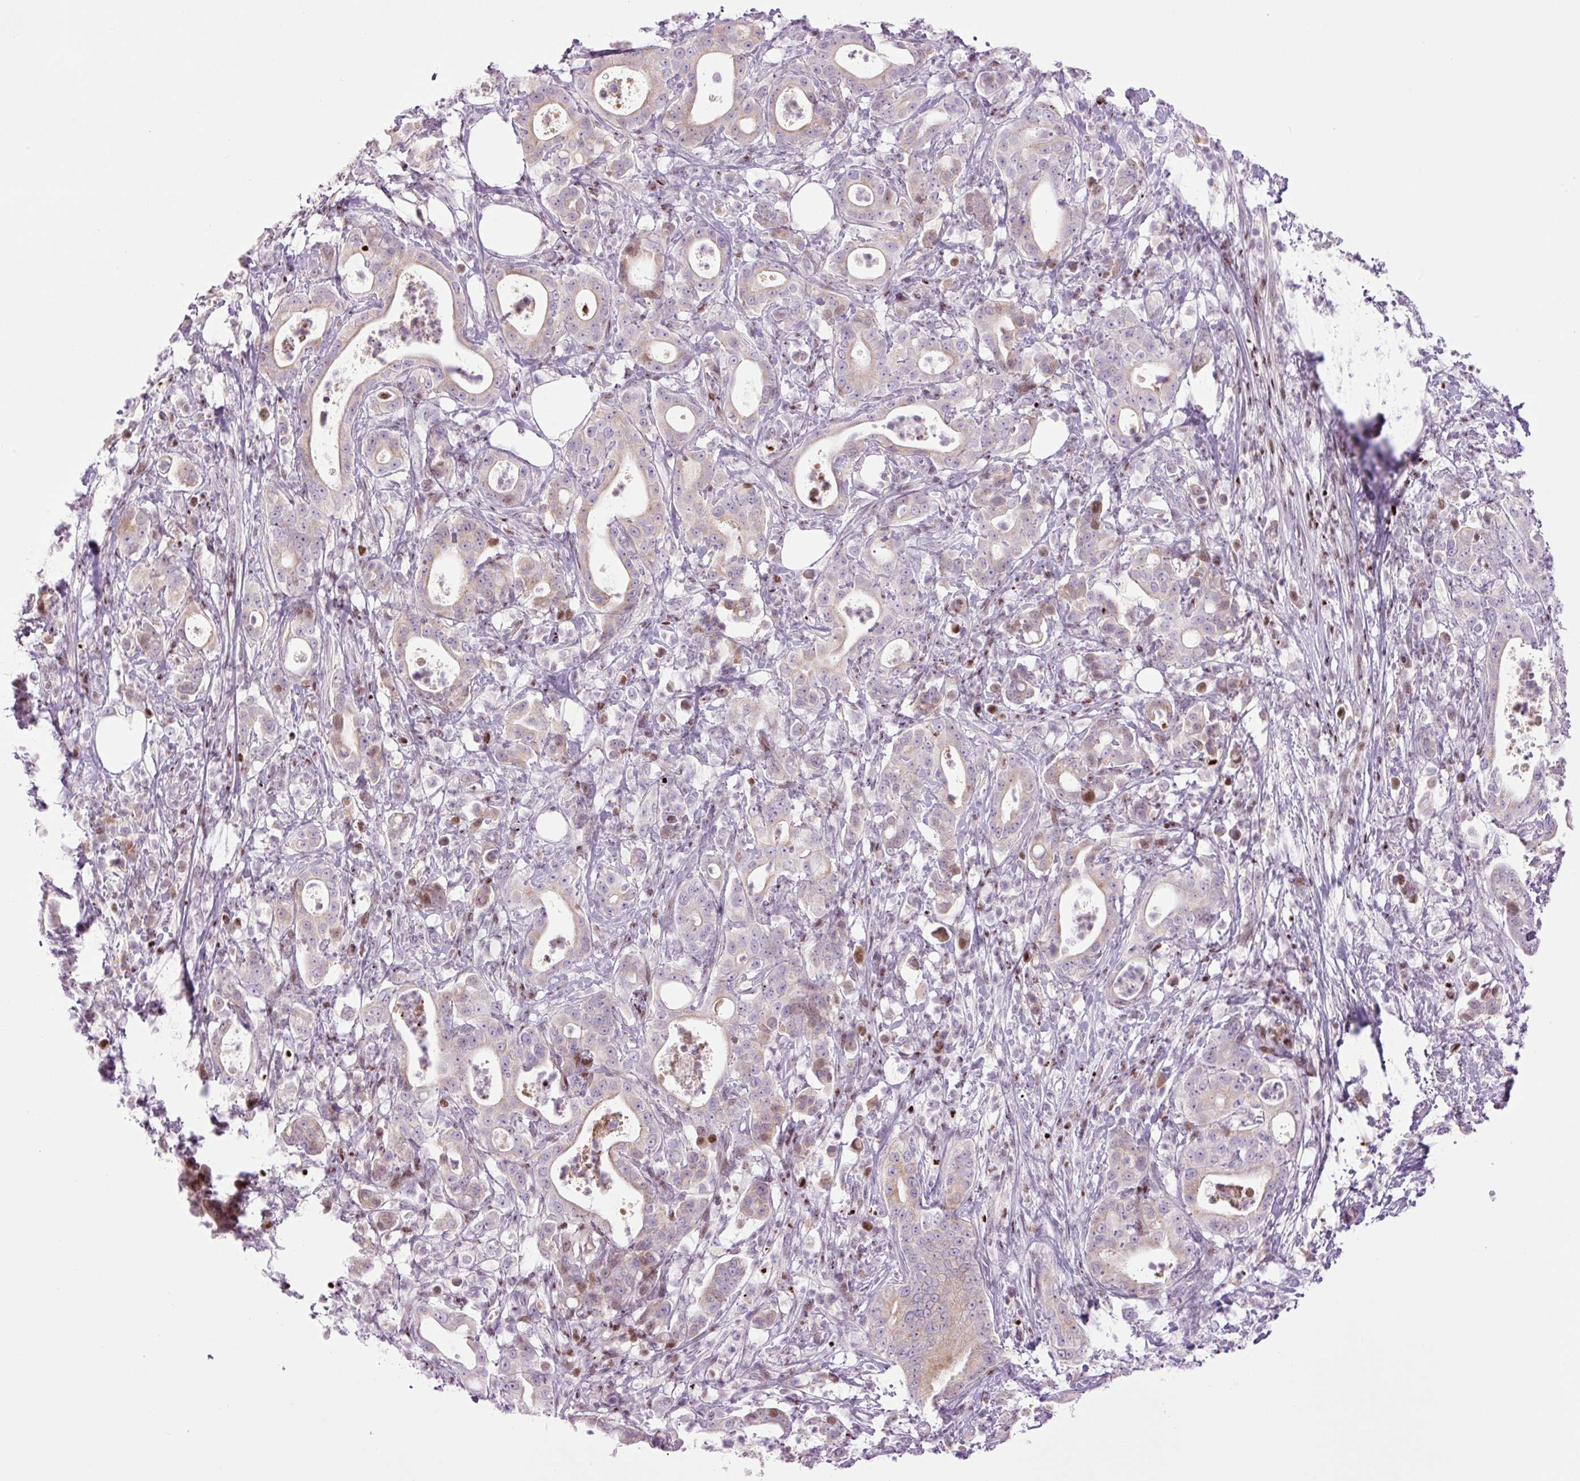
{"staining": {"intensity": "weak", "quantity": "25%-75%", "location": "cytoplasmic/membranous"}, "tissue": "pancreatic cancer", "cell_type": "Tumor cells", "image_type": "cancer", "snomed": [{"axis": "morphology", "description": "Adenocarcinoma, NOS"}, {"axis": "topography", "description": "Pancreas"}], "caption": "There is low levels of weak cytoplasmic/membranous expression in tumor cells of pancreatic adenocarcinoma, as demonstrated by immunohistochemical staining (brown color).", "gene": "TMEM177", "patient": {"sex": "male", "age": 71}}